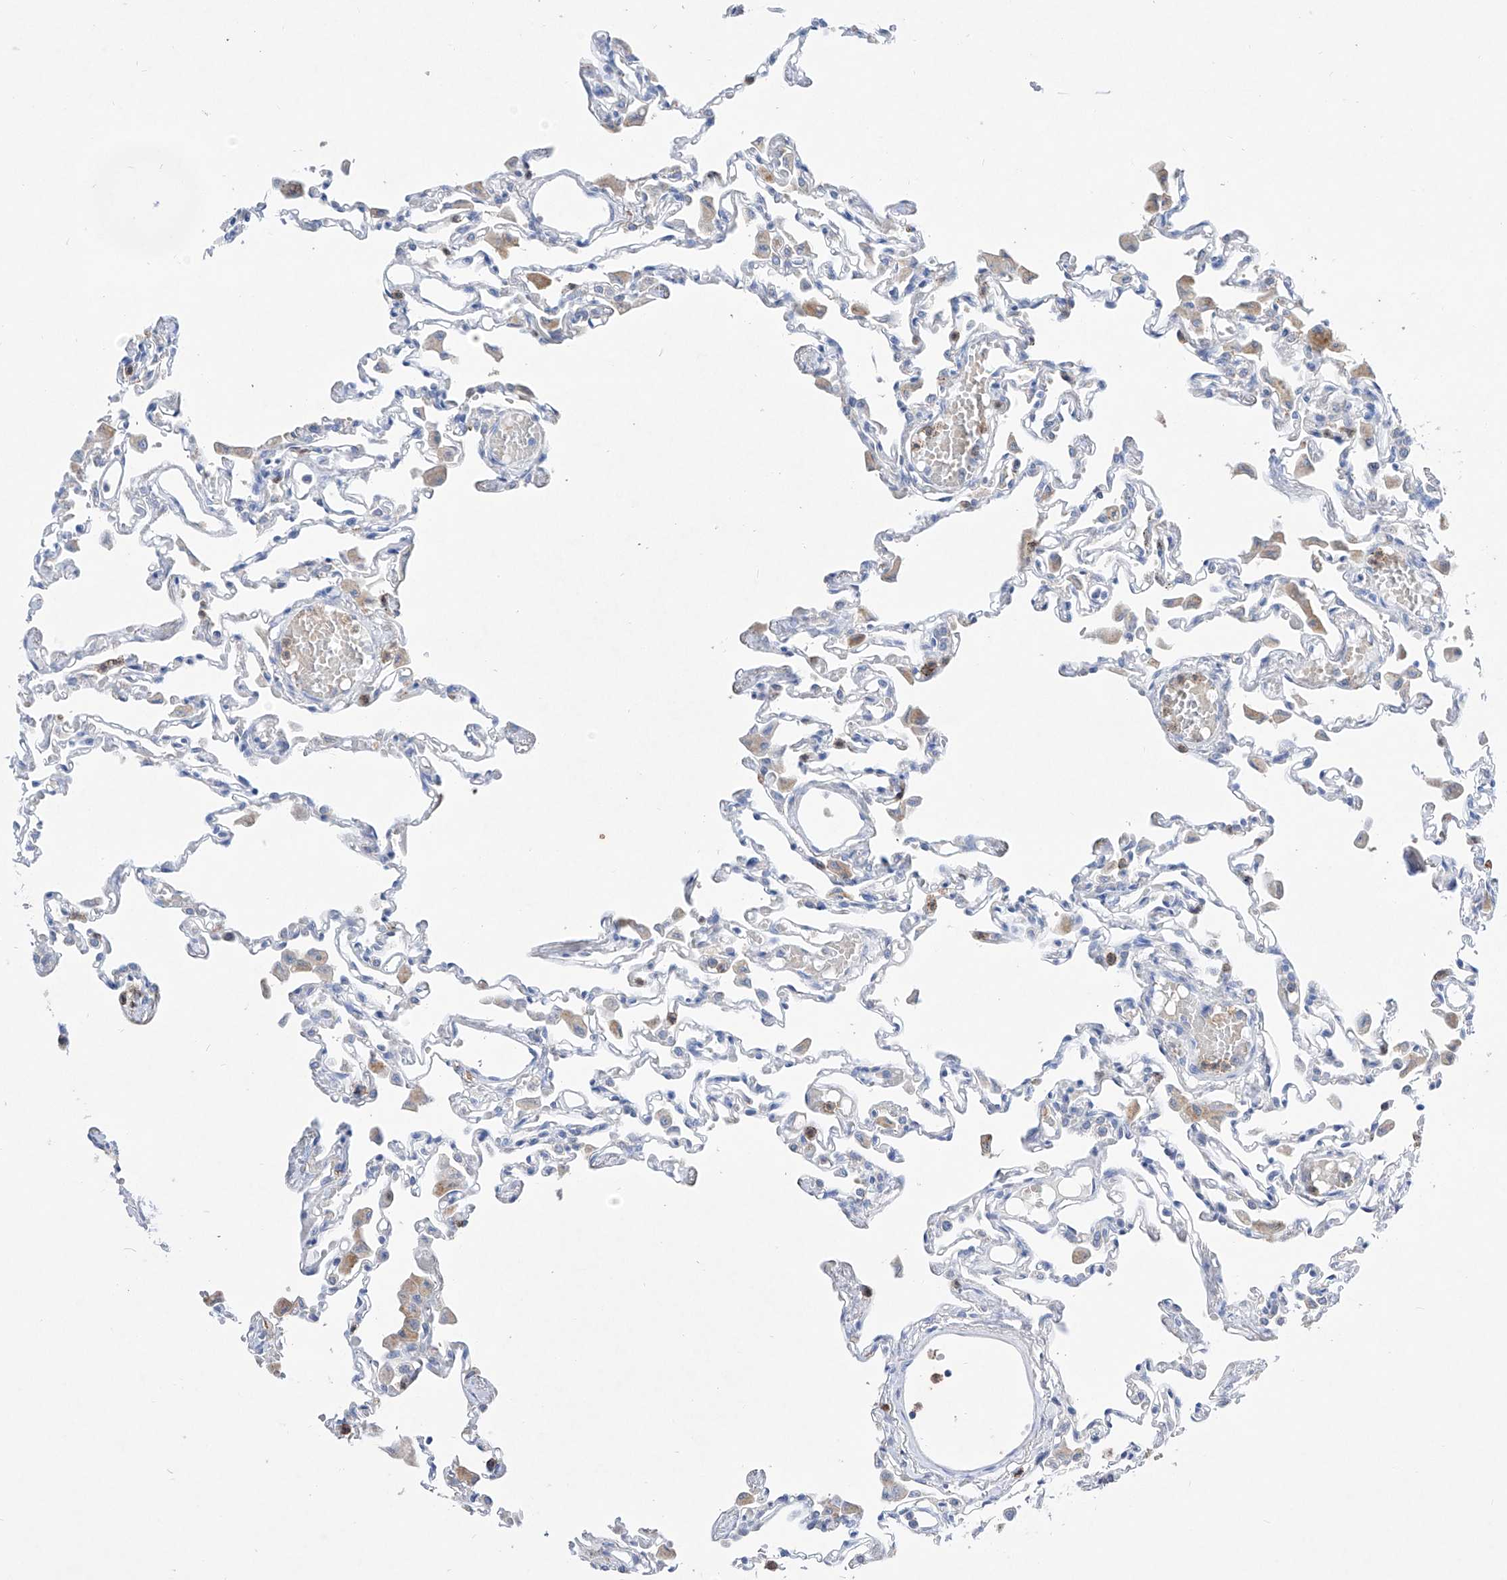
{"staining": {"intensity": "negative", "quantity": "none", "location": "none"}, "tissue": "lung", "cell_type": "Alveolar cells", "image_type": "normal", "snomed": [{"axis": "morphology", "description": "Normal tissue, NOS"}, {"axis": "topography", "description": "Bronchus"}, {"axis": "topography", "description": "Lung"}], "caption": "A high-resolution histopathology image shows immunohistochemistry (IHC) staining of normal lung, which shows no significant staining in alveolar cells.", "gene": "TM7SF2", "patient": {"sex": "female", "age": 49}}